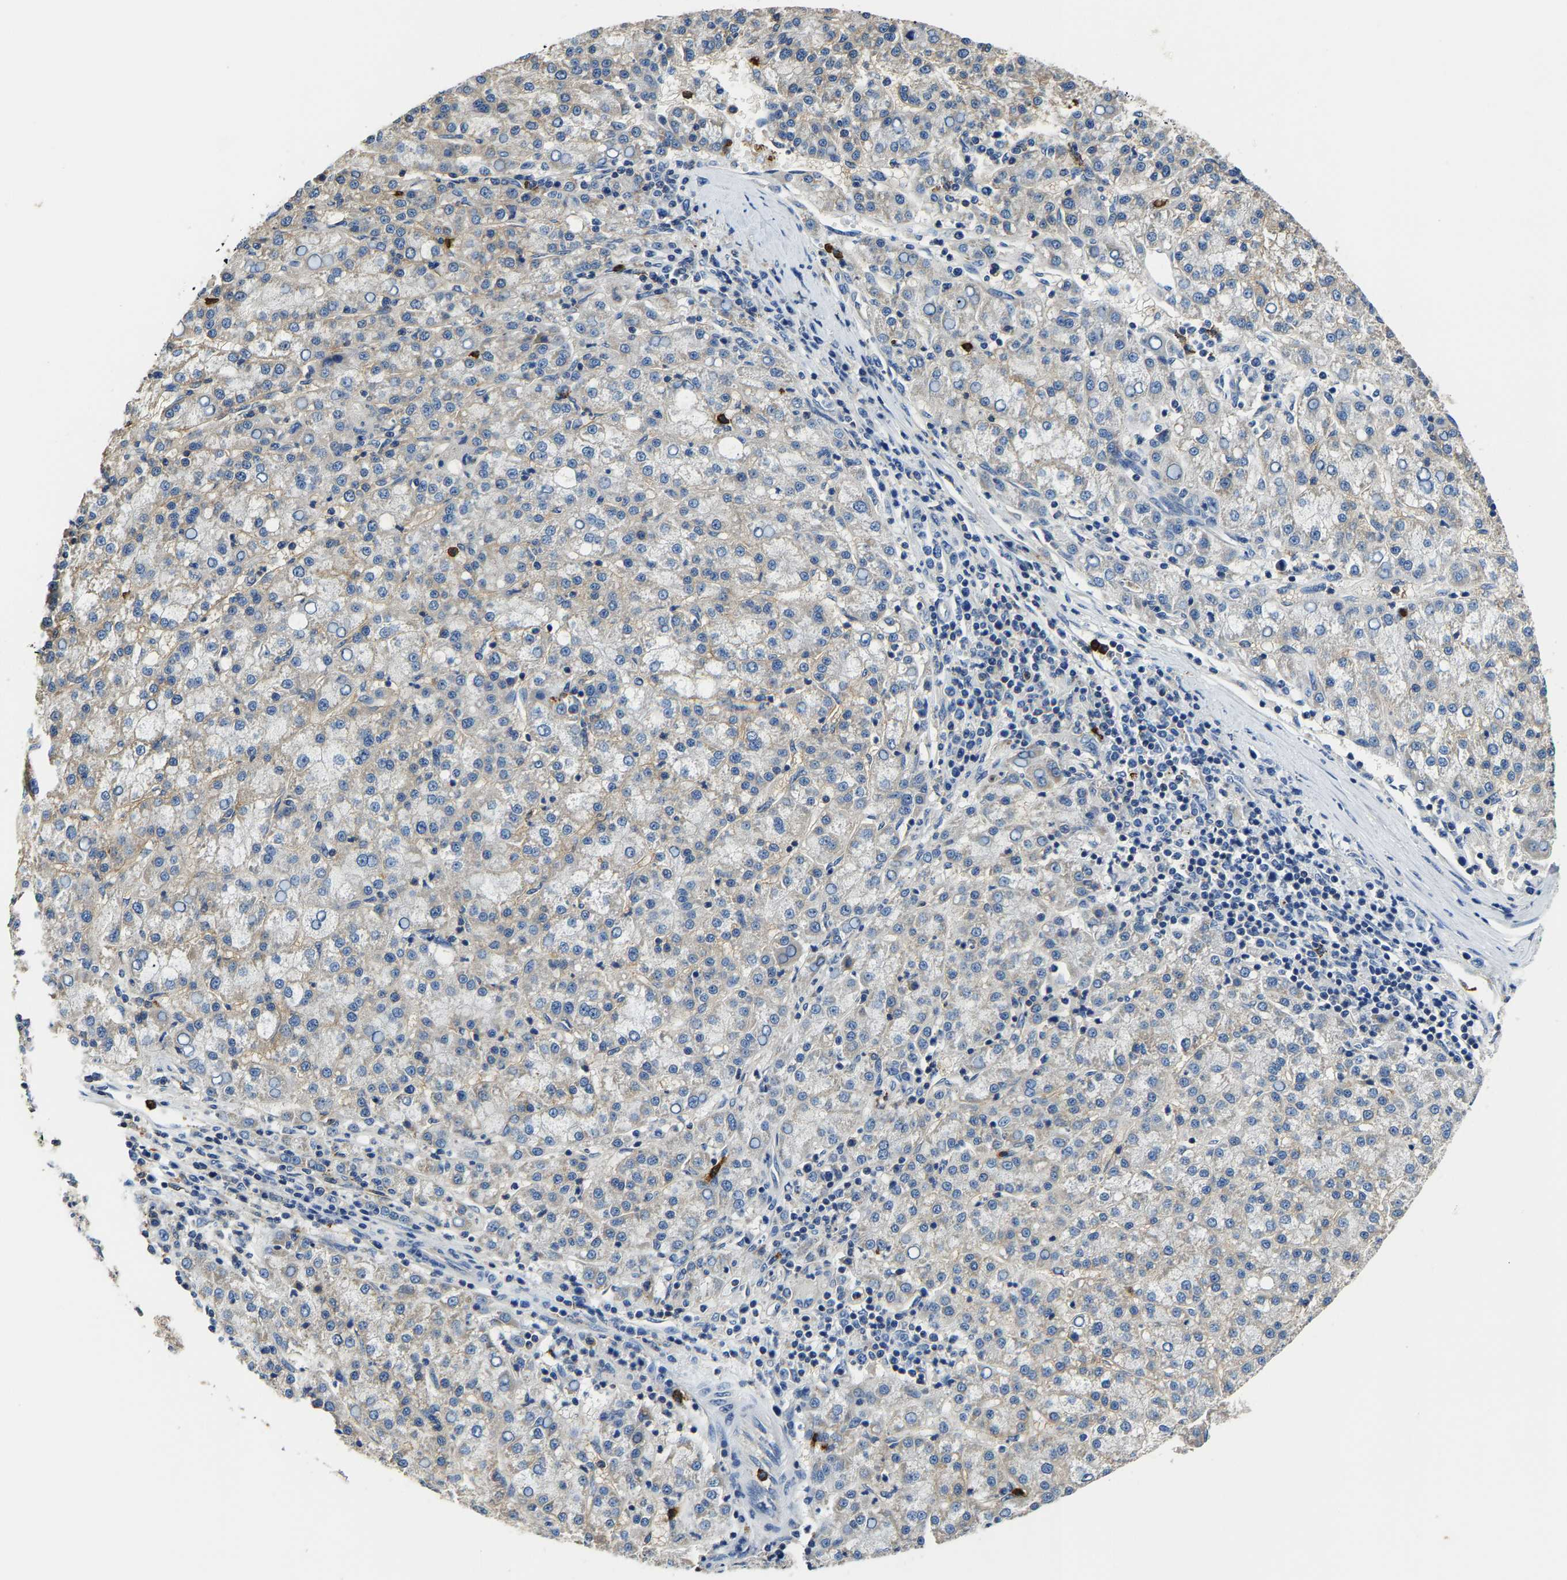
{"staining": {"intensity": "weak", "quantity": "<25%", "location": "cytoplasmic/membranous"}, "tissue": "liver cancer", "cell_type": "Tumor cells", "image_type": "cancer", "snomed": [{"axis": "morphology", "description": "Carcinoma, Hepatocellular, NOS"}, {"axis": "topography", "description": "Liver"}], "caption": "Human hepatocellular carcinoma (liver) stained for a protein using IHC reveals no expression in tumor cells.", "gene": "TRAF6", "patient": {"sex": "female", "age": 58}}